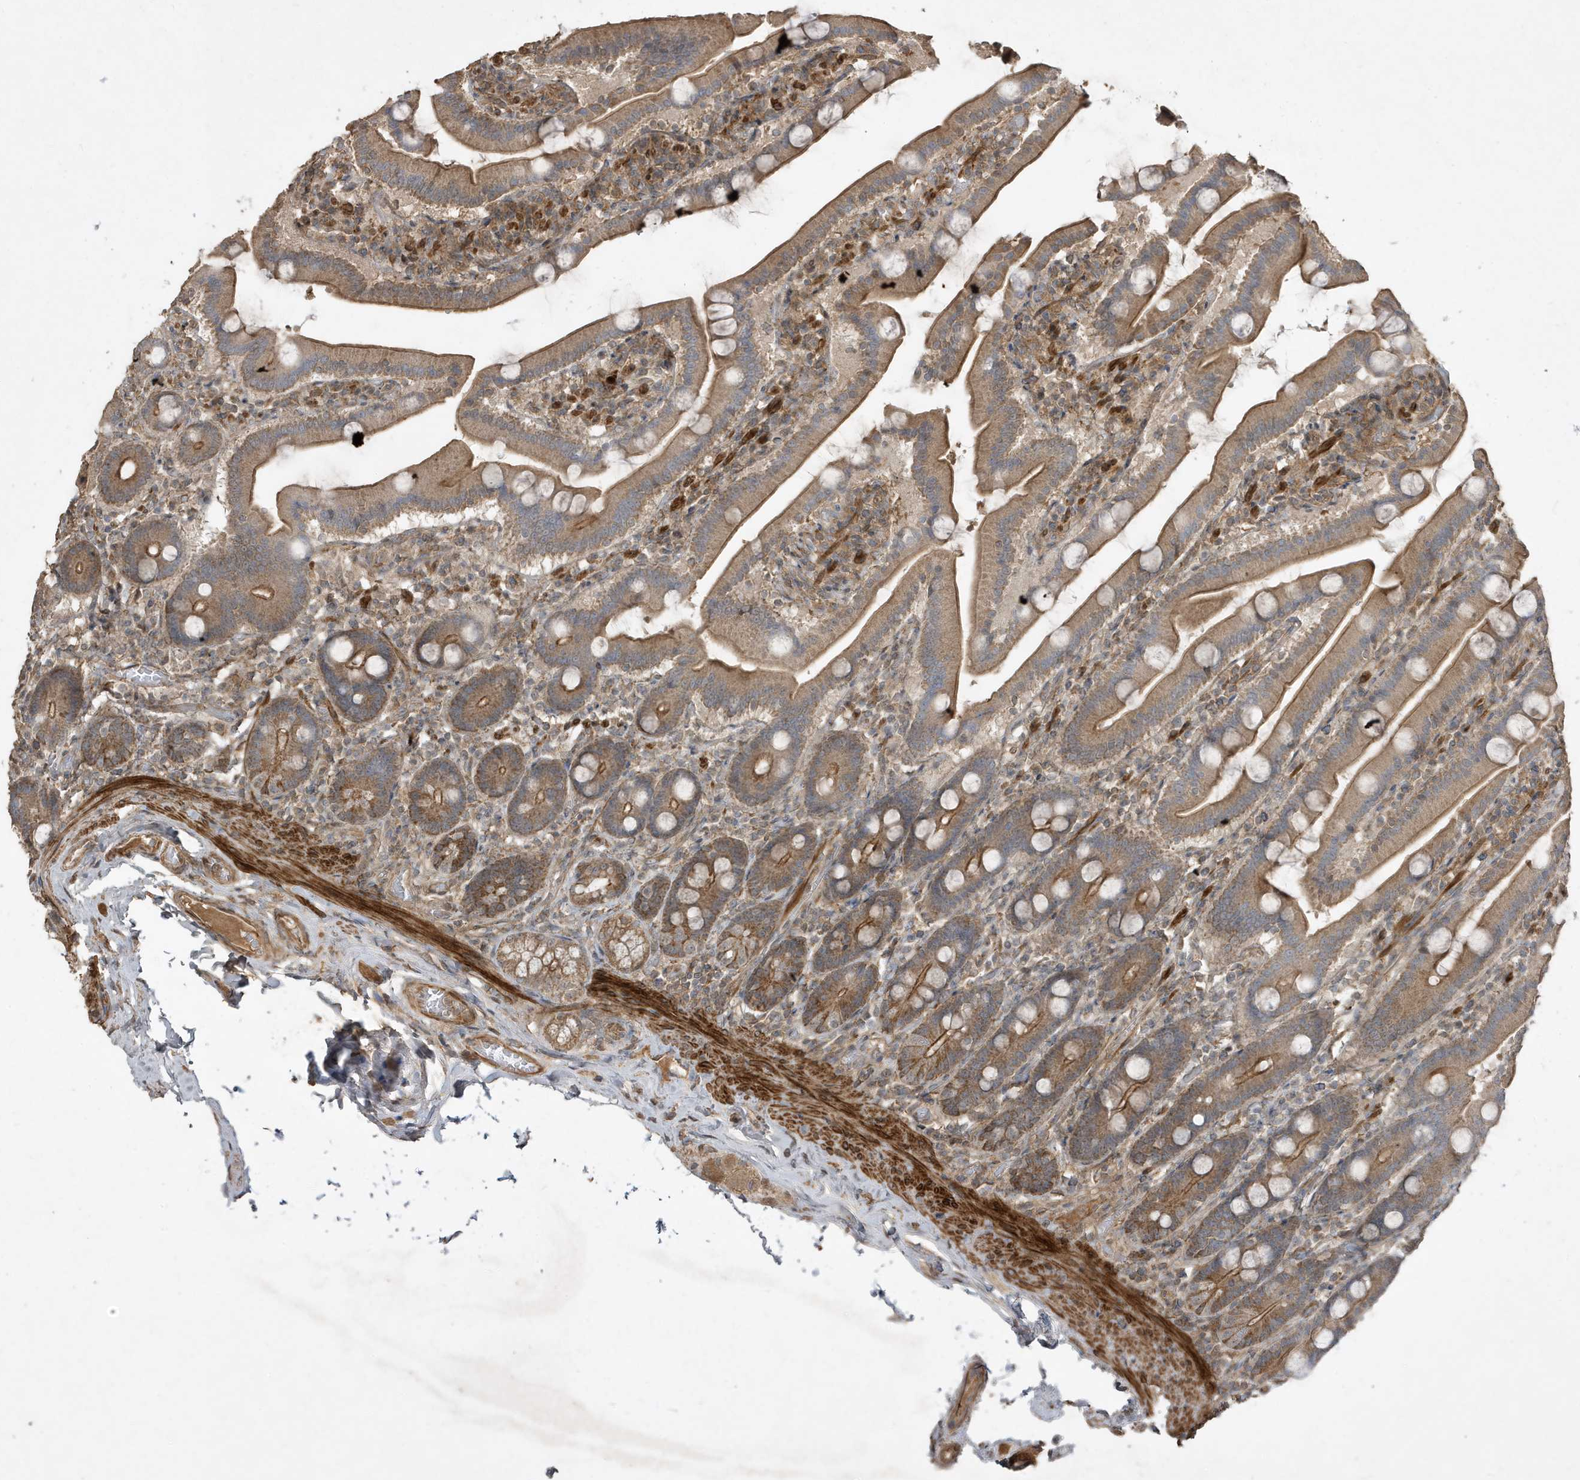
{"staining": {"intensity": "moderate", "quantity": ">75%", "location": "cytoplasmic/membranous"}, "tissue": "duodenum", "cell_type": "Glandular cells", "image_type": "normal", "snomed": [{"axis": "morphology", "description": "Normal tissue, NOS"}, {"axis": "topography", "description": "Duodenum"}], "caption": "High-power microscopy captured an immunohistochemistry (IHC) histopathology image of benign duodenum, revealing moderate cytoplasmic/membranous staining in approximately >75% of glandular cells. The staining is performed using DAB brown chromogen to label protein expression. The nuclei are counter-stained blue using hematoxylin.", "gene": "PRRT3", "patient": {"sex": "male", "age": 55}}